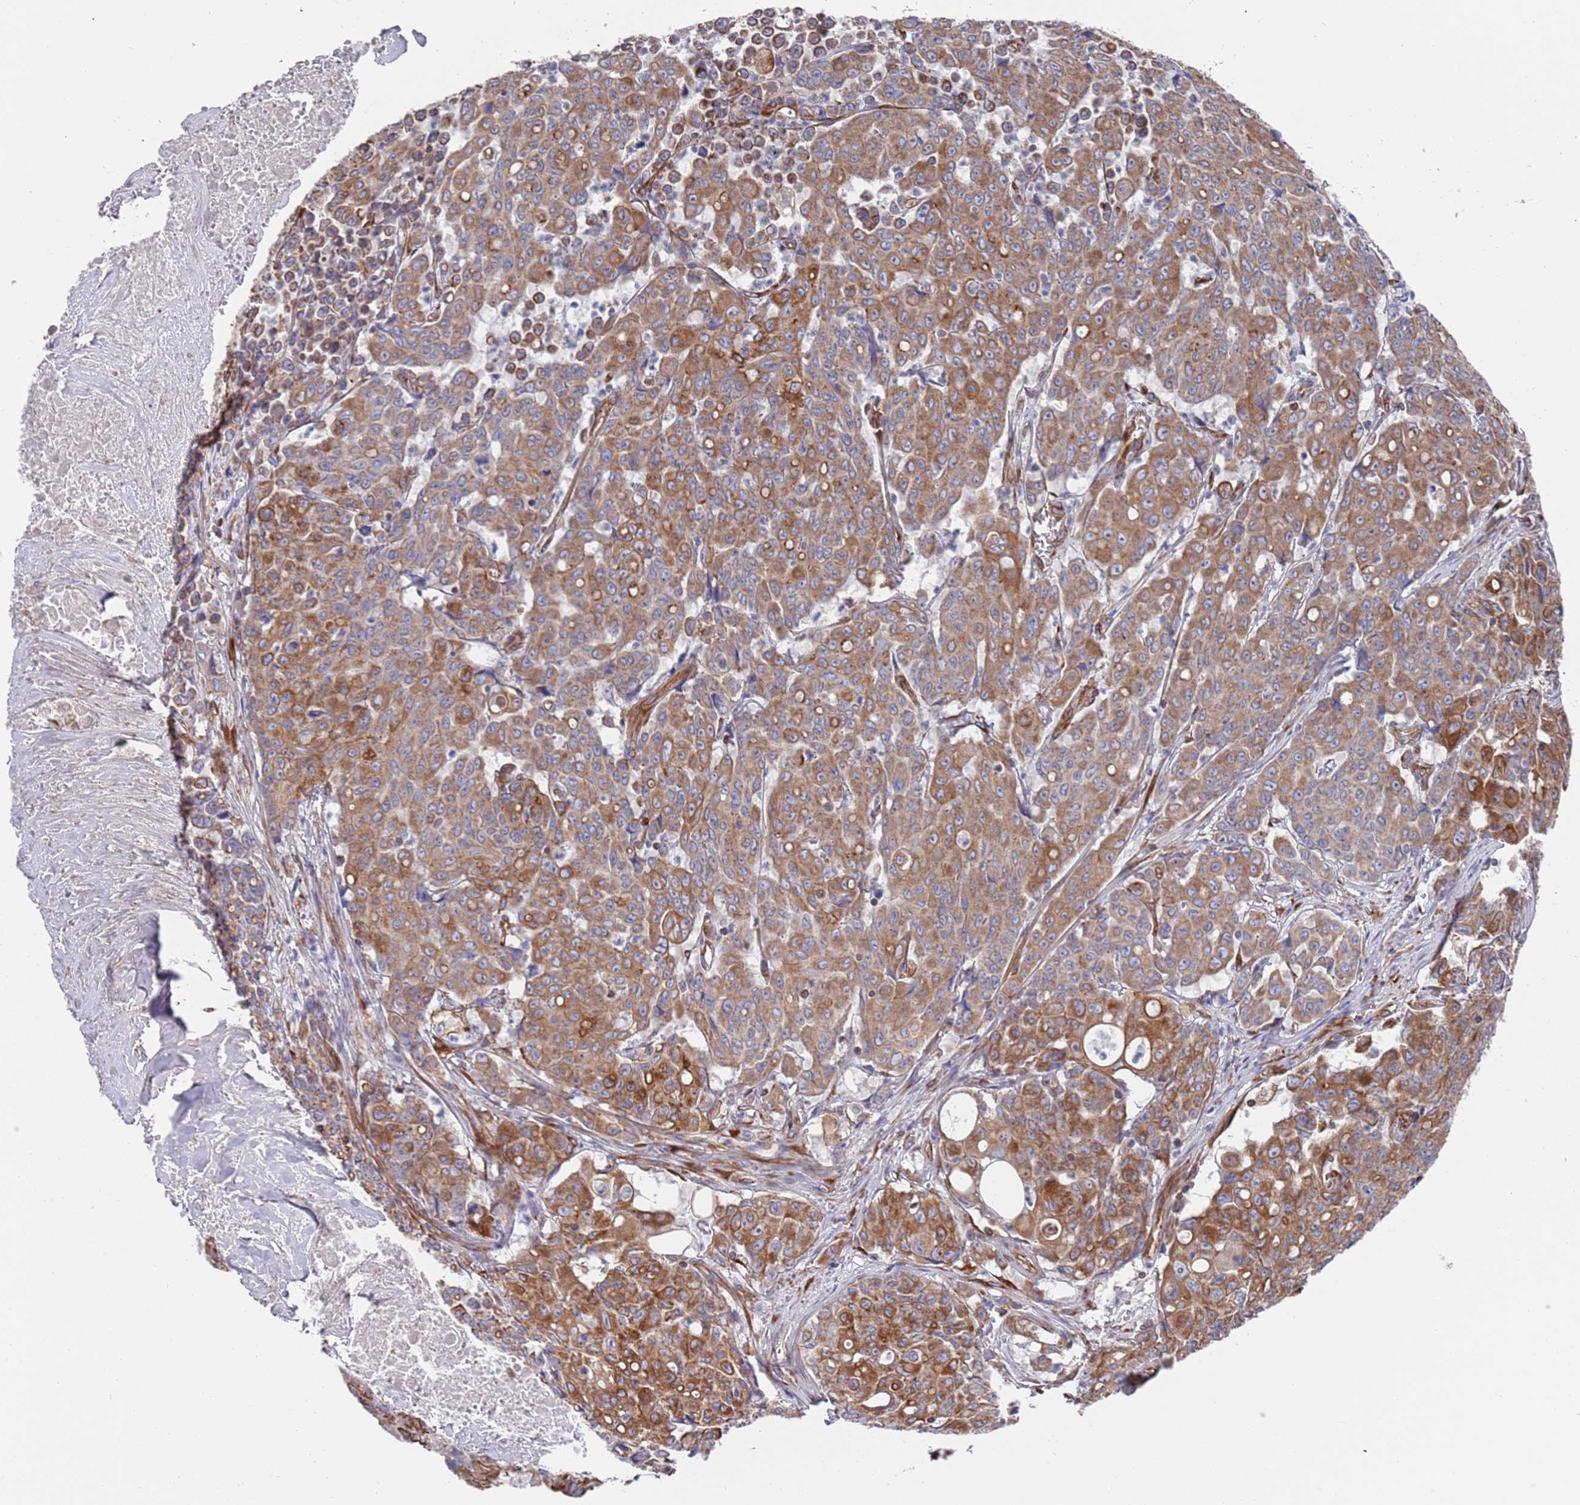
{"staining": {"intensity": "moderate", "quantity": ">75%", "location": "cytoplasmic/membranous"}, "tissue": "colorectal cancer", "cell_type": "Tumor cells", "image_type": "cancer", "snomed": [{"axis": "morphology", "description": "Adenocarcinoma, NOS"}, {"axis": "topography", "description": "Colon"}], "caption": "Brown immunohistochemical staining in human colorectal cancer (adenocarcinoma) shows moderate cytoplasmic/membranous expression in about >75% of tumor cells.", "gene": "JAKMIP2", "patient": {"sex": "male", "age": 51}}